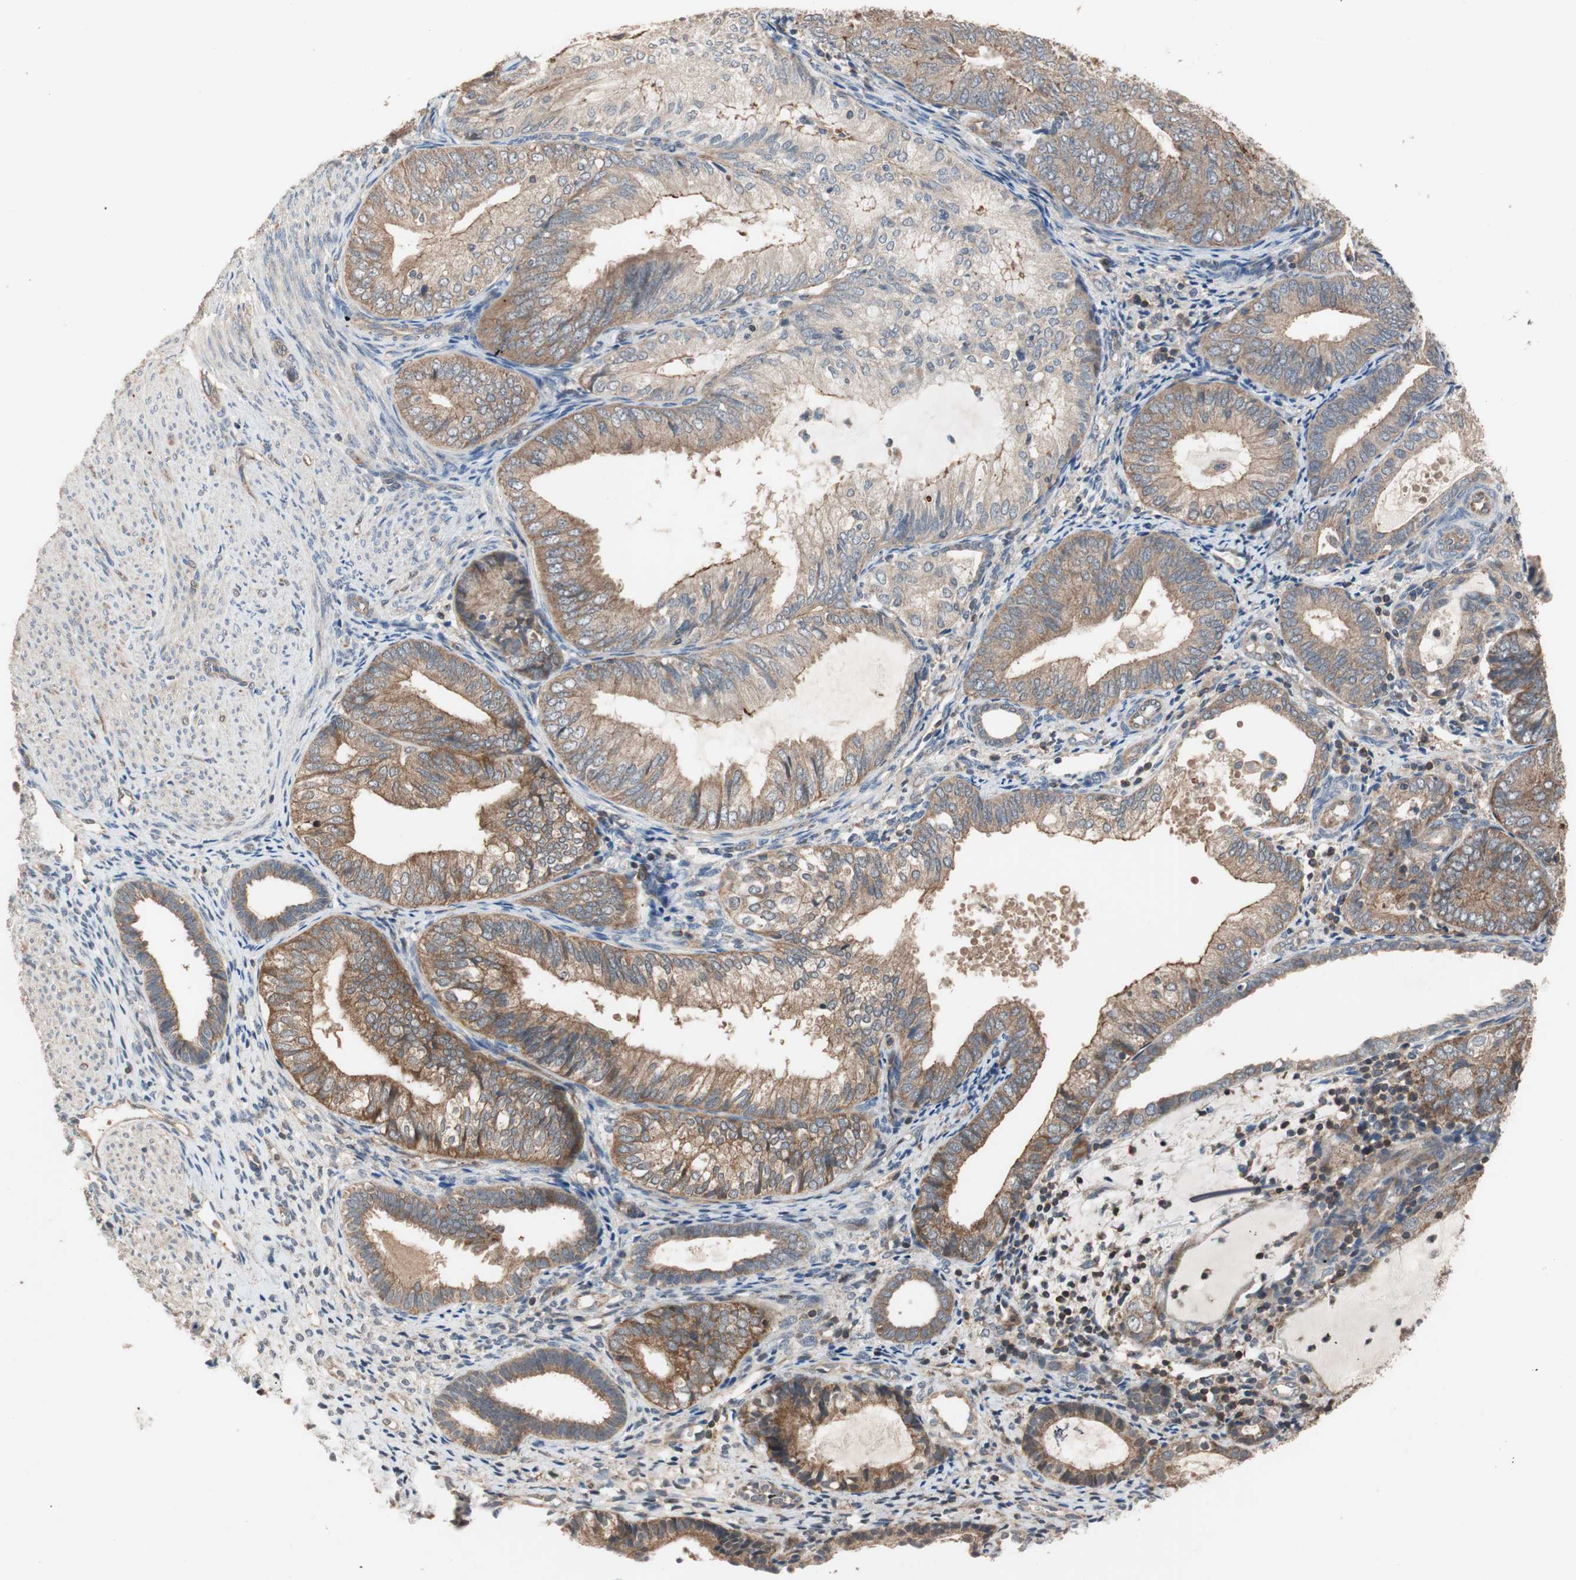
{"staining": {"intensity": "moderate", "quantity": ">75%", "location": "cytoplasmic/membranous"}, "tissue": "endometrial cancer", "cell_type": "Tumor cells", "image_type": "cancer", "snomed": [{"axis": "morphology", "description": "Adenocarcinoma, NOS"}, {"axis": "topography", "description": "Endometrium"}], "caption": "Protein expression analysis of human adenocarcinoma (endometrial) reveals moderate cytoplasmic/membranous expression in approximately >75% of tumor cells.", "gene": "MAP4K2", "patient": {"sex": "female", "age": 81}}